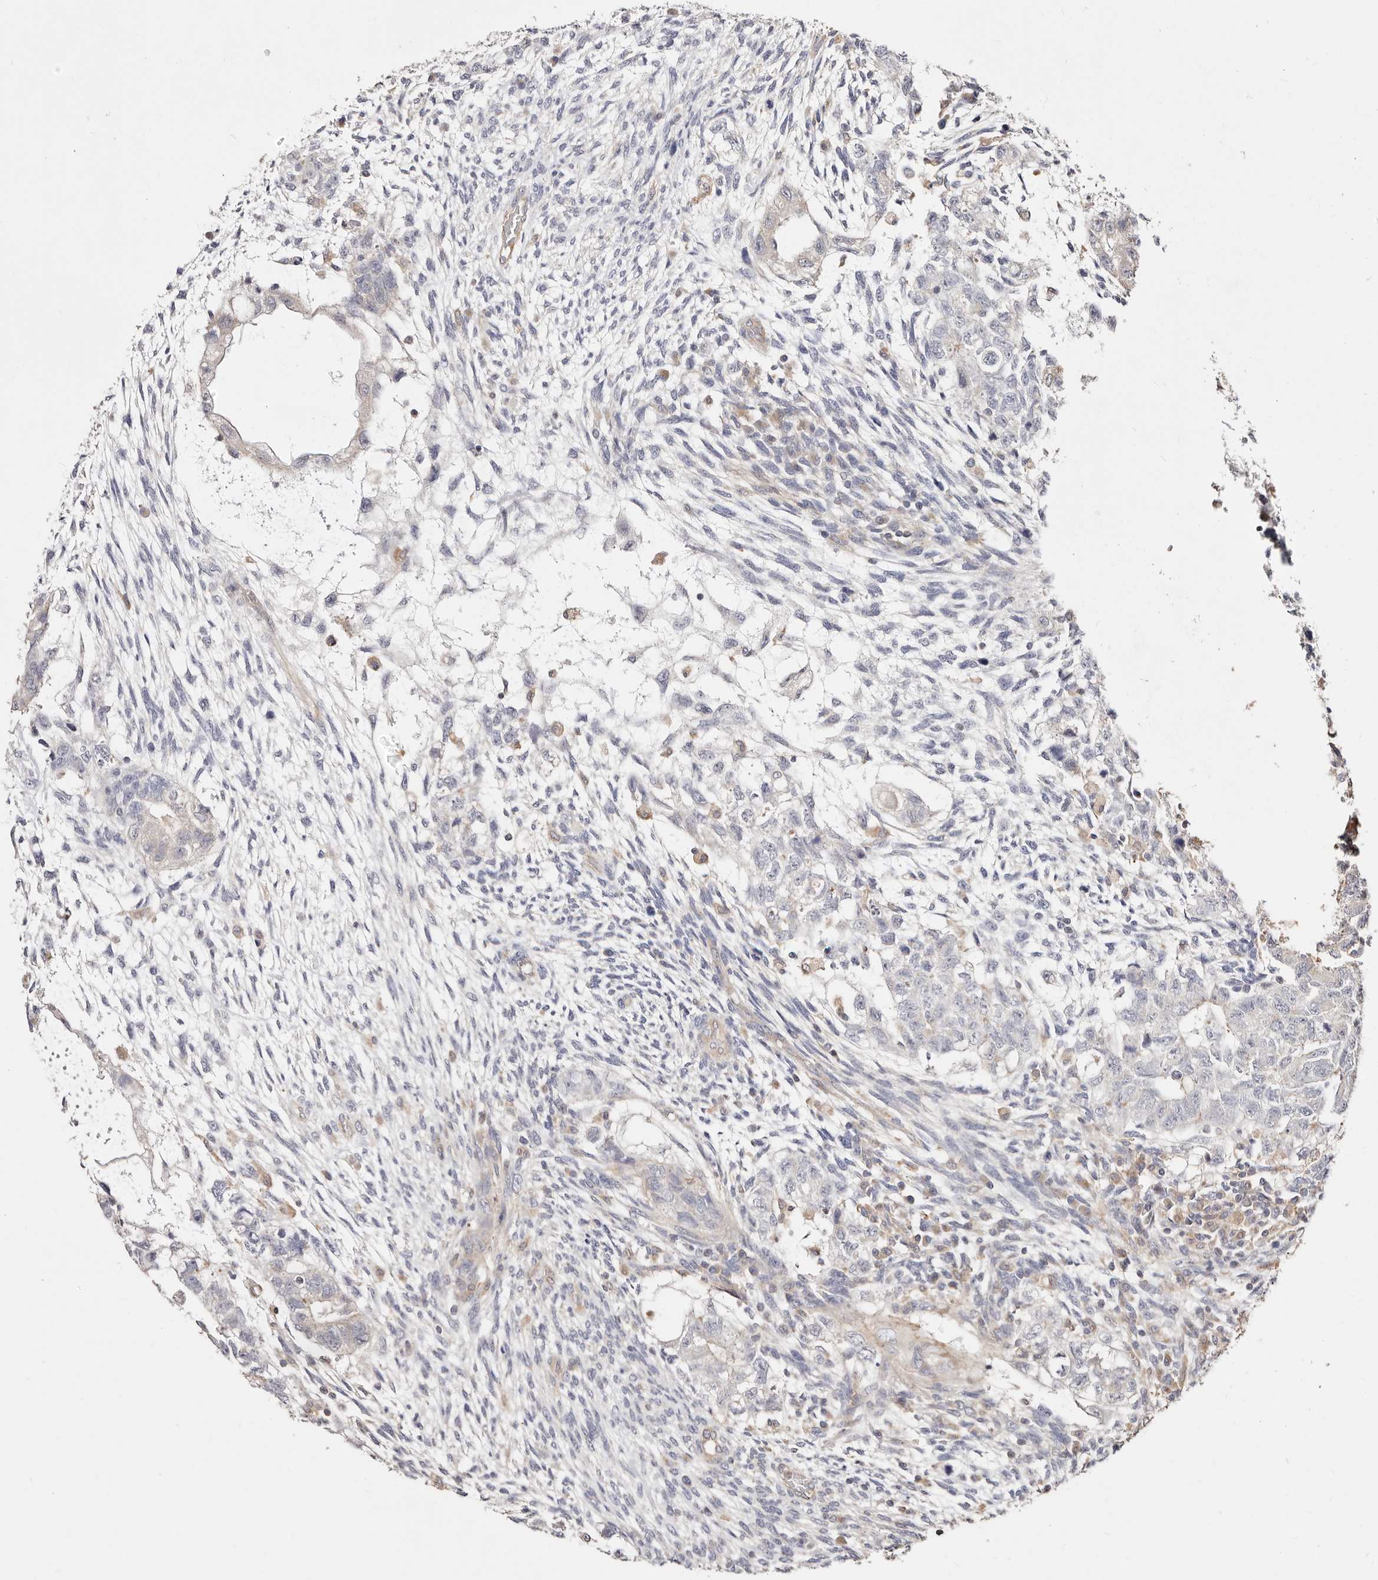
{"staining": {"intensity": "negative", "quantity": "none", "location": "none"}, "tissue": "testis cancer", "cell_type": "Tumor cells", "image_type": "cancer", "snomed": [{"axis": "morphology", "description": "Normal tissue, NOS"}, {"axis": "morphology", "description": "Carcinoma, Embryonal, NOS"}, {"axis": "topography", "description": "Testis"}], "caption": "Immunohistochemical staining of human testis cancer displays no significant staining in tumor cells.", "gene": "MAPK1", "patient": {"sex": "male", "age": 36}}